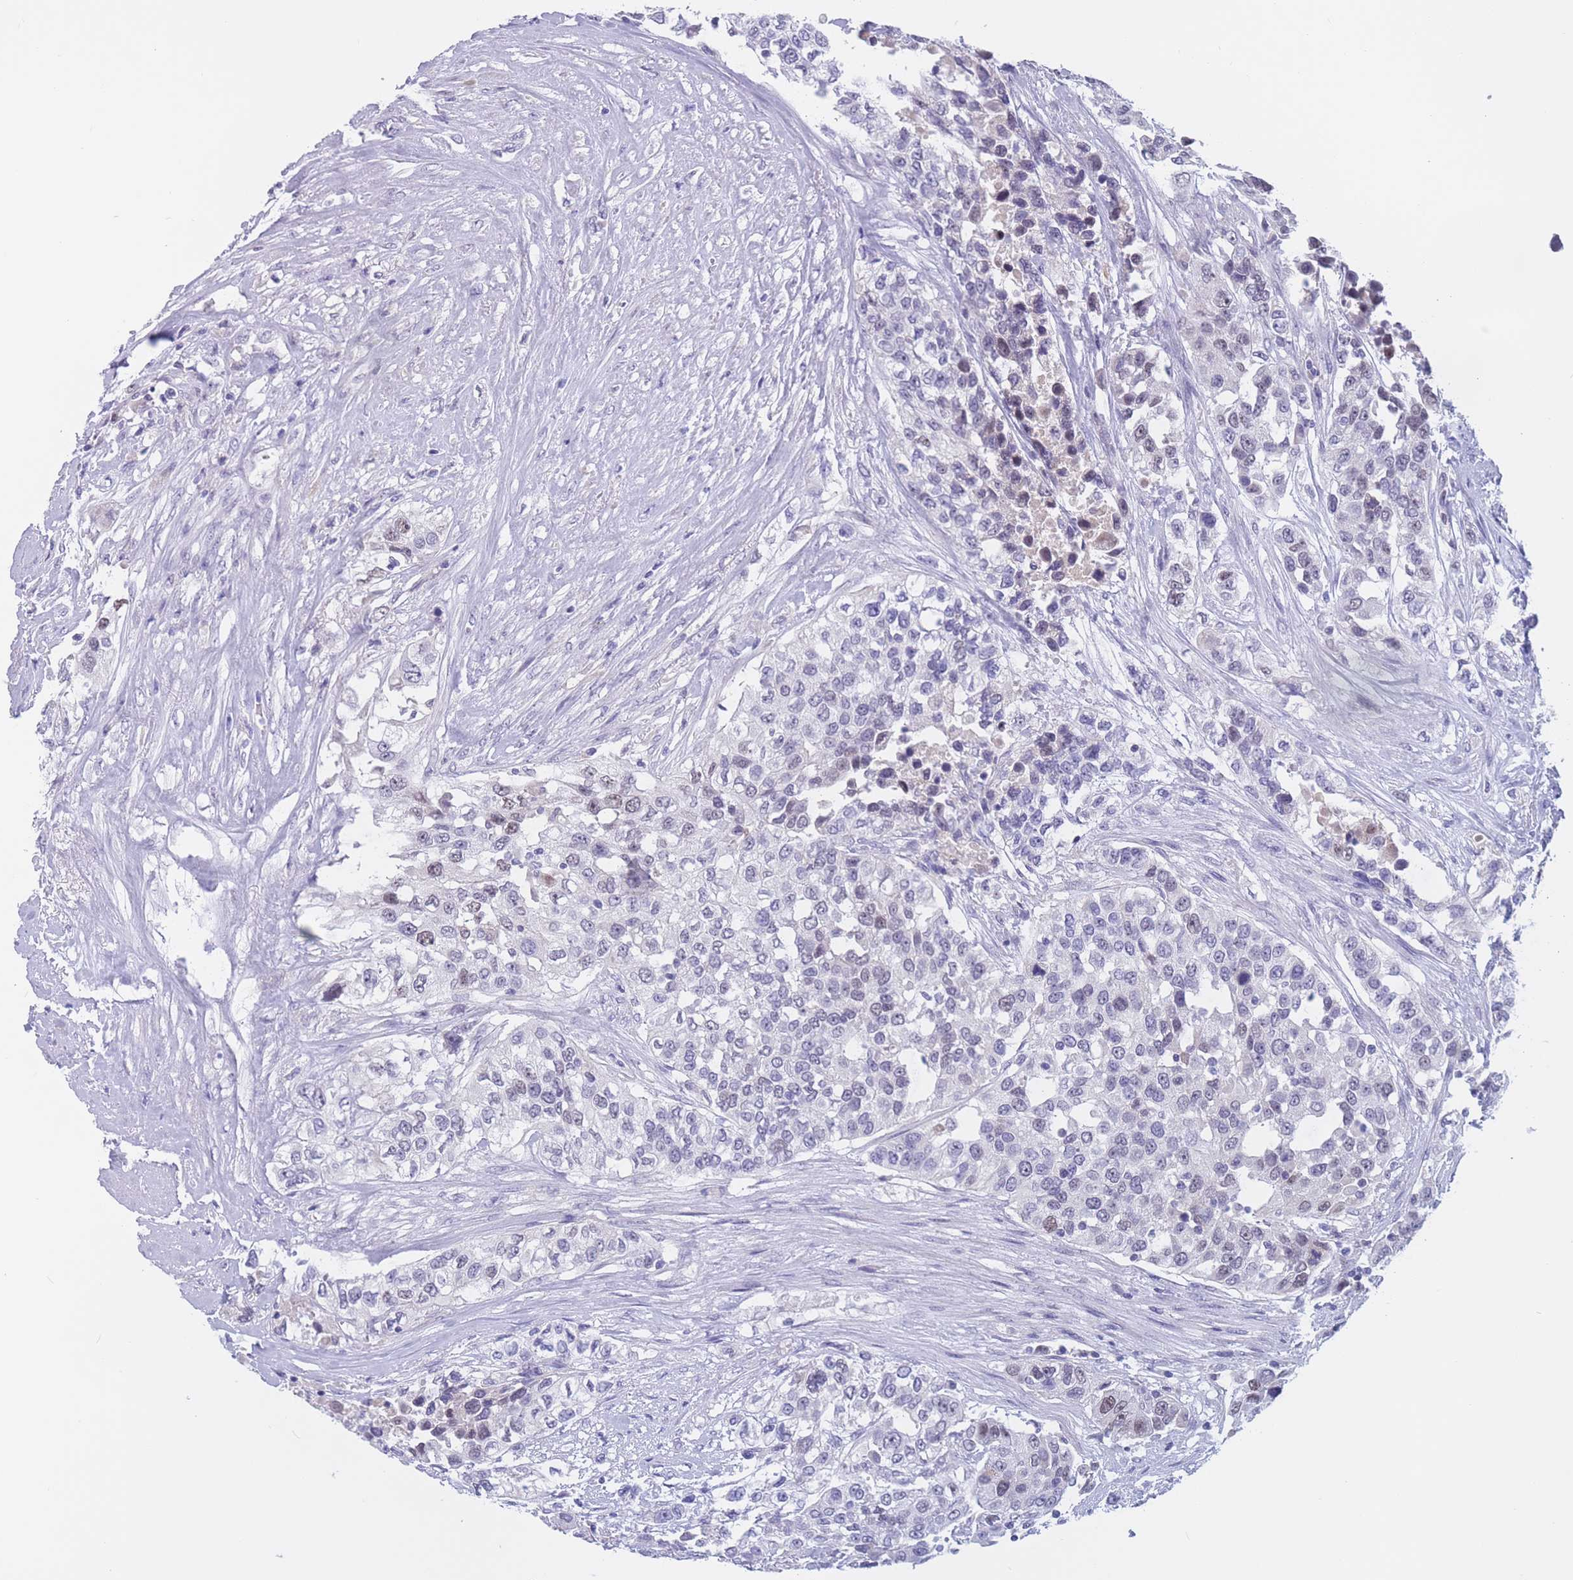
{"staining": {"intensity": "weak", "quantity": "<25%", "location": "nuclear"}, "tissue": "urothelial cancer", "cell_type": "Tumor cells", "image_type": "cancer", "snomed": [{"axis": "morphology", "description": "Urothelial carcinoma, High grade"}, {"axis": "topography", "description": "Urinary bladder"}], "caption": "Immunohistochemical staining of urothelial cancer exhibits no significant positivity in tumor cells.", "gene": "BOP1", "patient": {"sex": "female", "age": 80}}